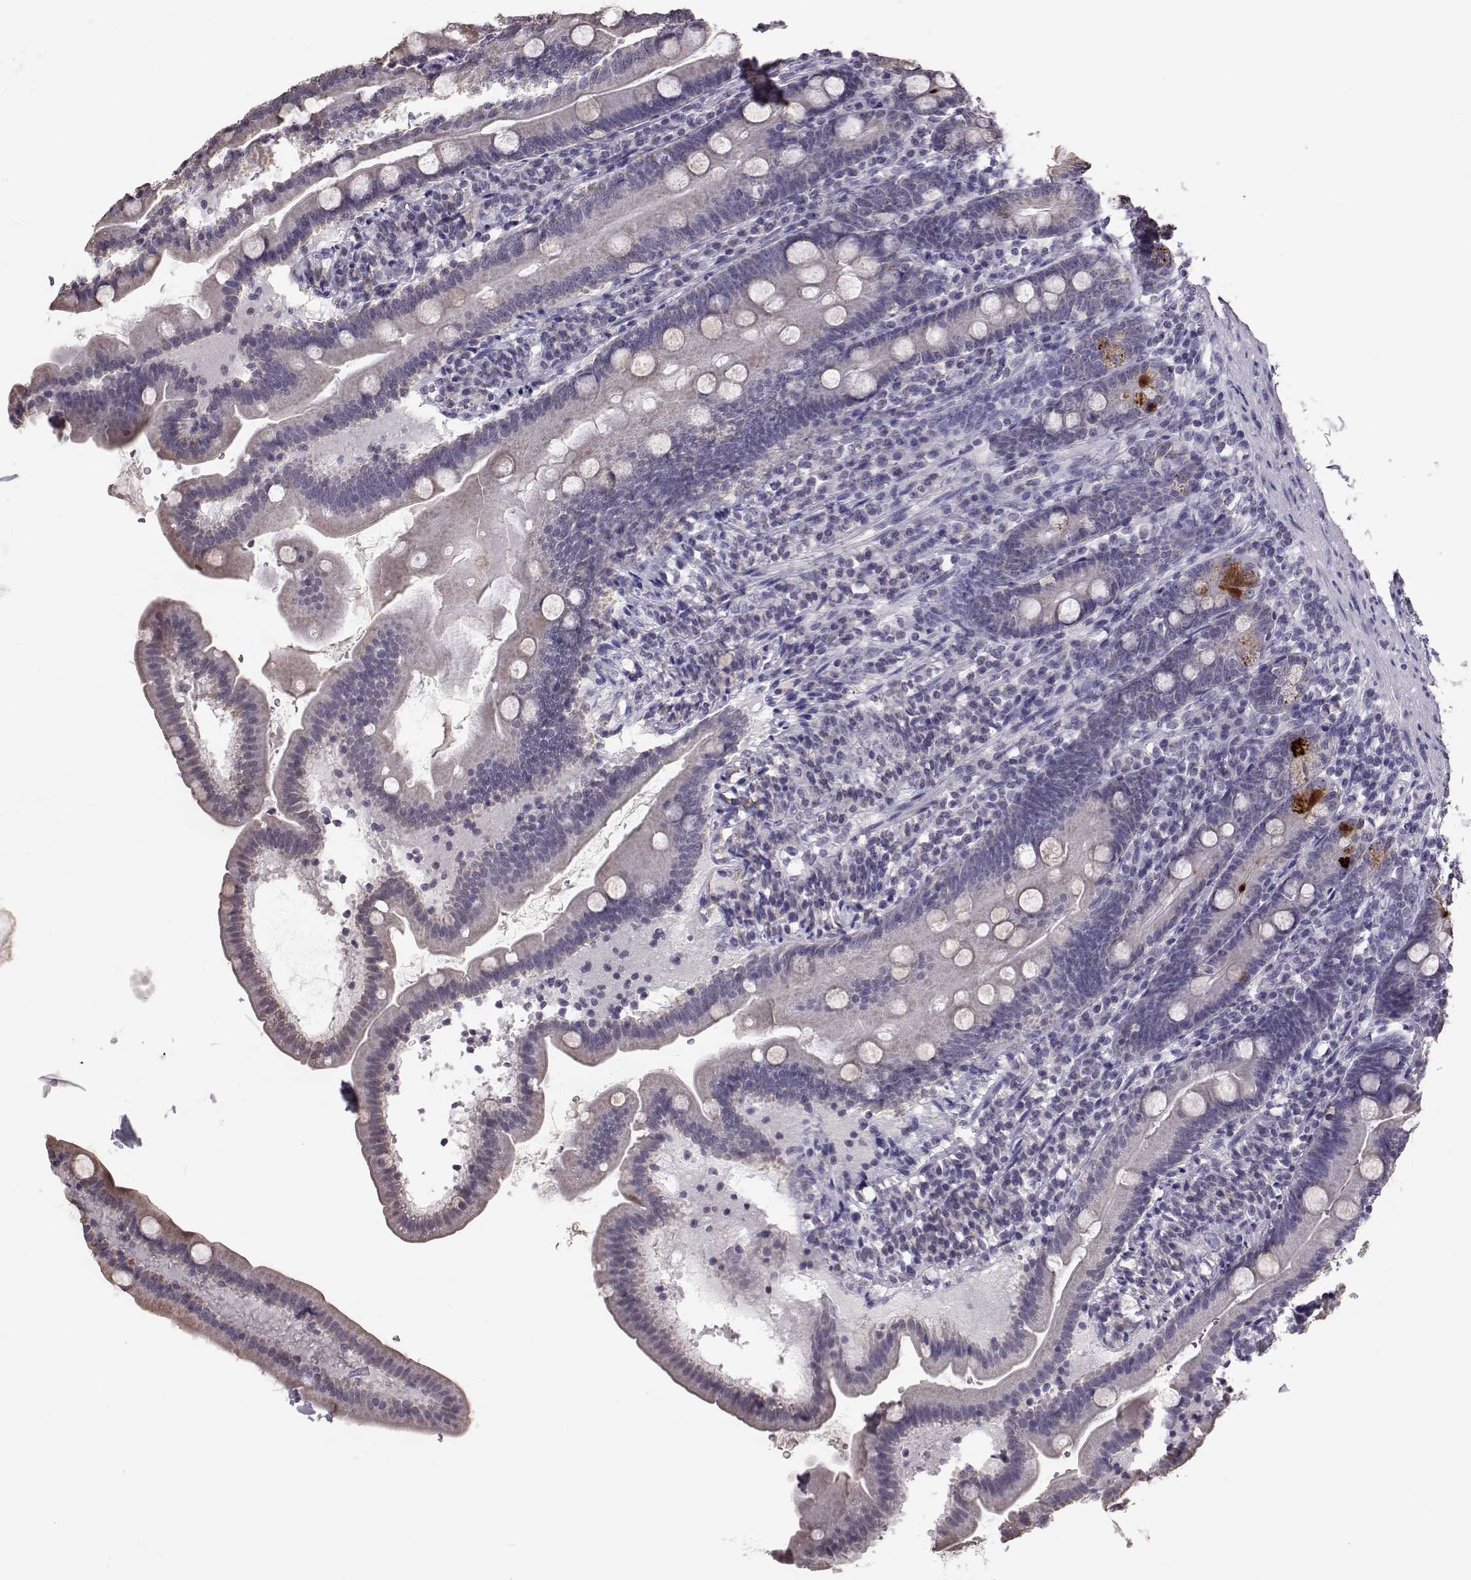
{"staining": {"intensity": "strong", "quantity": "<25%", "location": "cytoplasmic/membranous"}, "tissue": "duodenum", "cell_type": "Glandular cells", "image_type": "normal", "snomed": [{"axis": "morphology", "description": "Normal tissue, NOS"}, {"axis": "topography", "description": "Duodenum"}], "caption": "An immunohistochemistry photomicrograph of benign tissue is shown. Protein staining in brown labels strong cytoplasmic/membranous positivity in duodenum within glandular cells.", "gene": "ALDH3A1", "patient": {"sex": "female", "age": 67}}